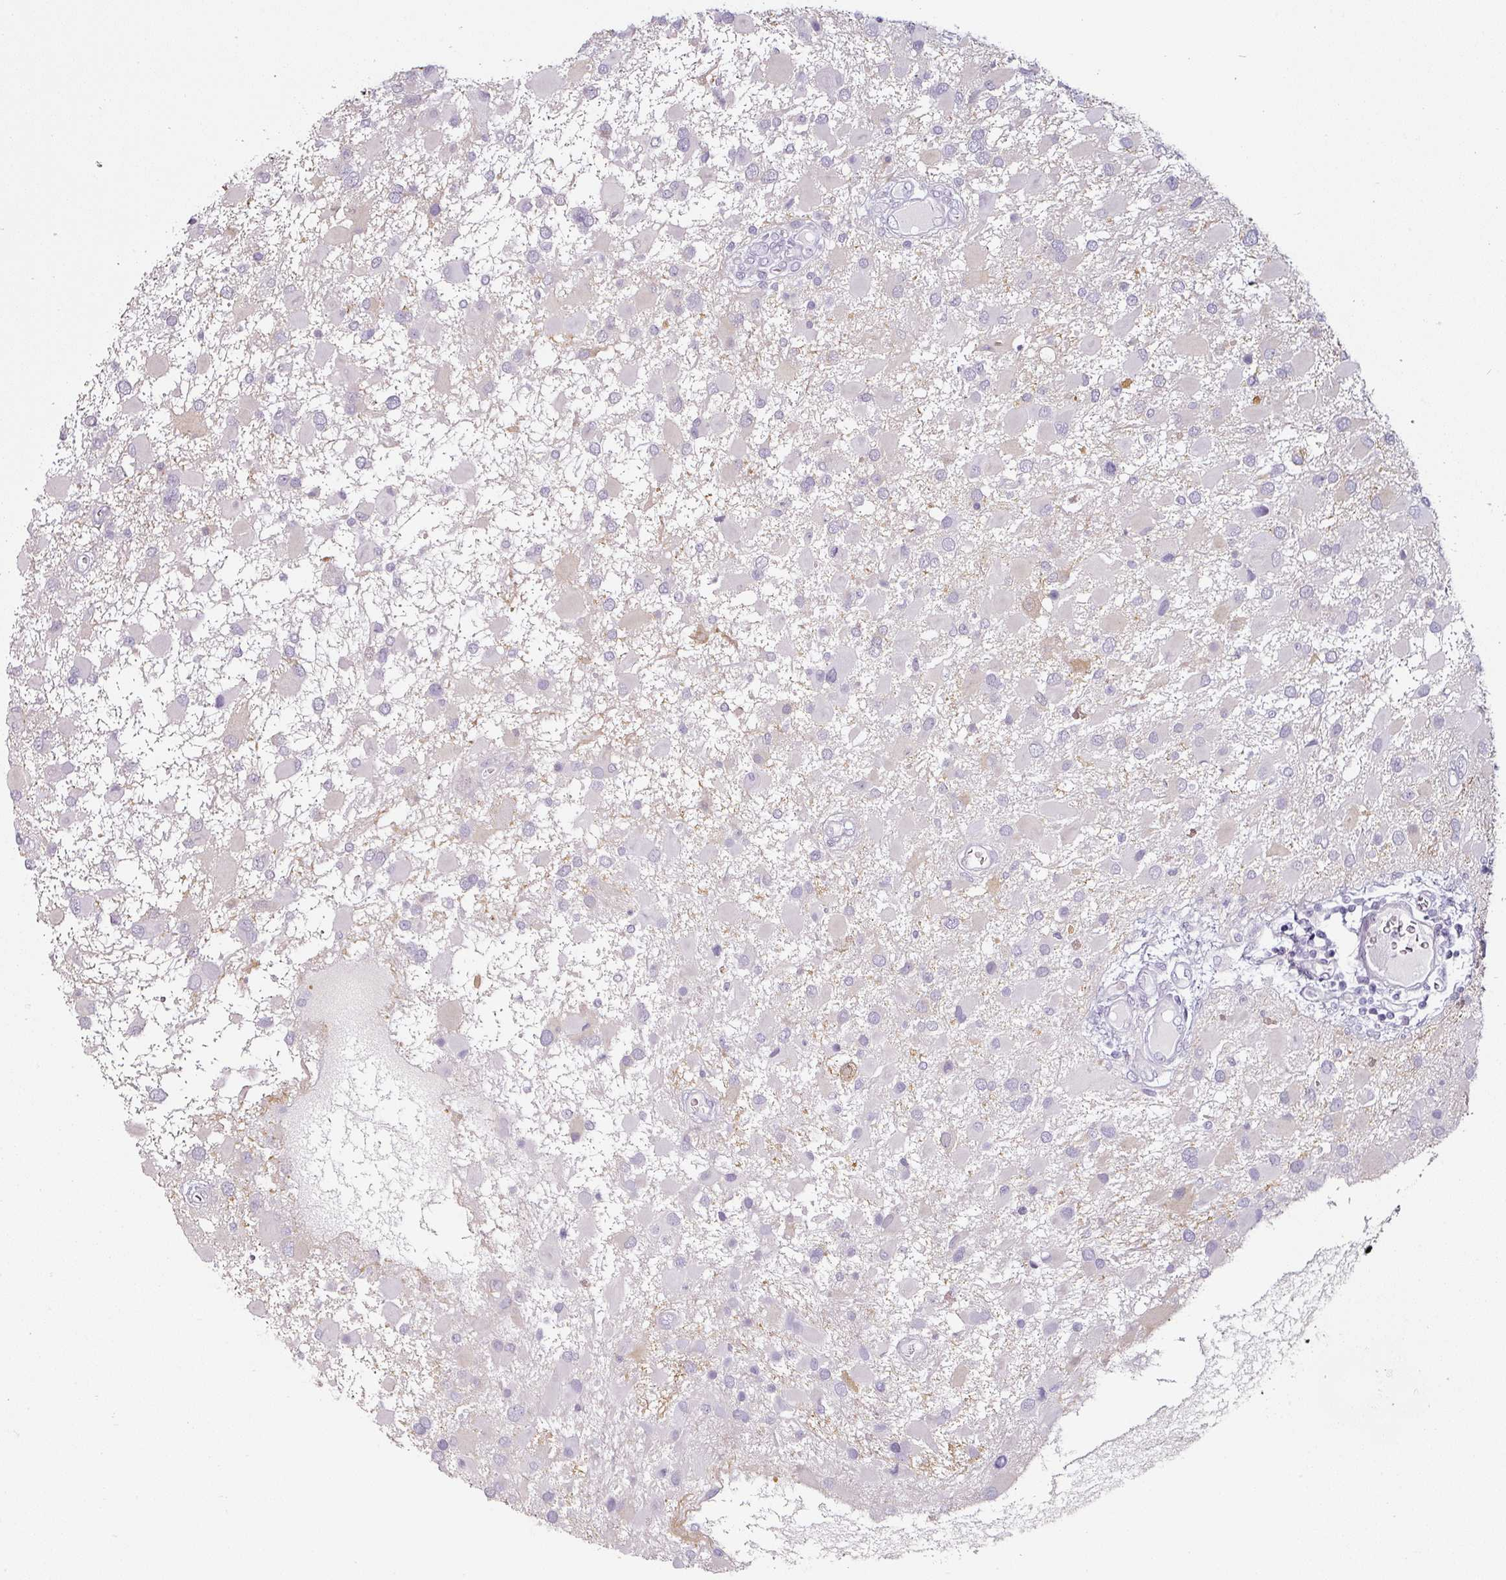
{"staining": {"intensity": "negative", "quantity": "none", "location": "none"}, "tissue": "glioma", "cell_type": "Tumor cells", "image_type": "cancer", "snomed": [{"axis": "morphology", "description": "Glioma, malignant, High grade"}, {"axis": "topography", "description": "Brain"}], "caption": "Glioma was stained to show a protein in brown. There is no significant staining in tumor cells. (DAB immunohistochemistry (IHC) with hematoxylin counter stain).", "gene": "CAP2", "patient": {"sex": "male", "age": 53}}